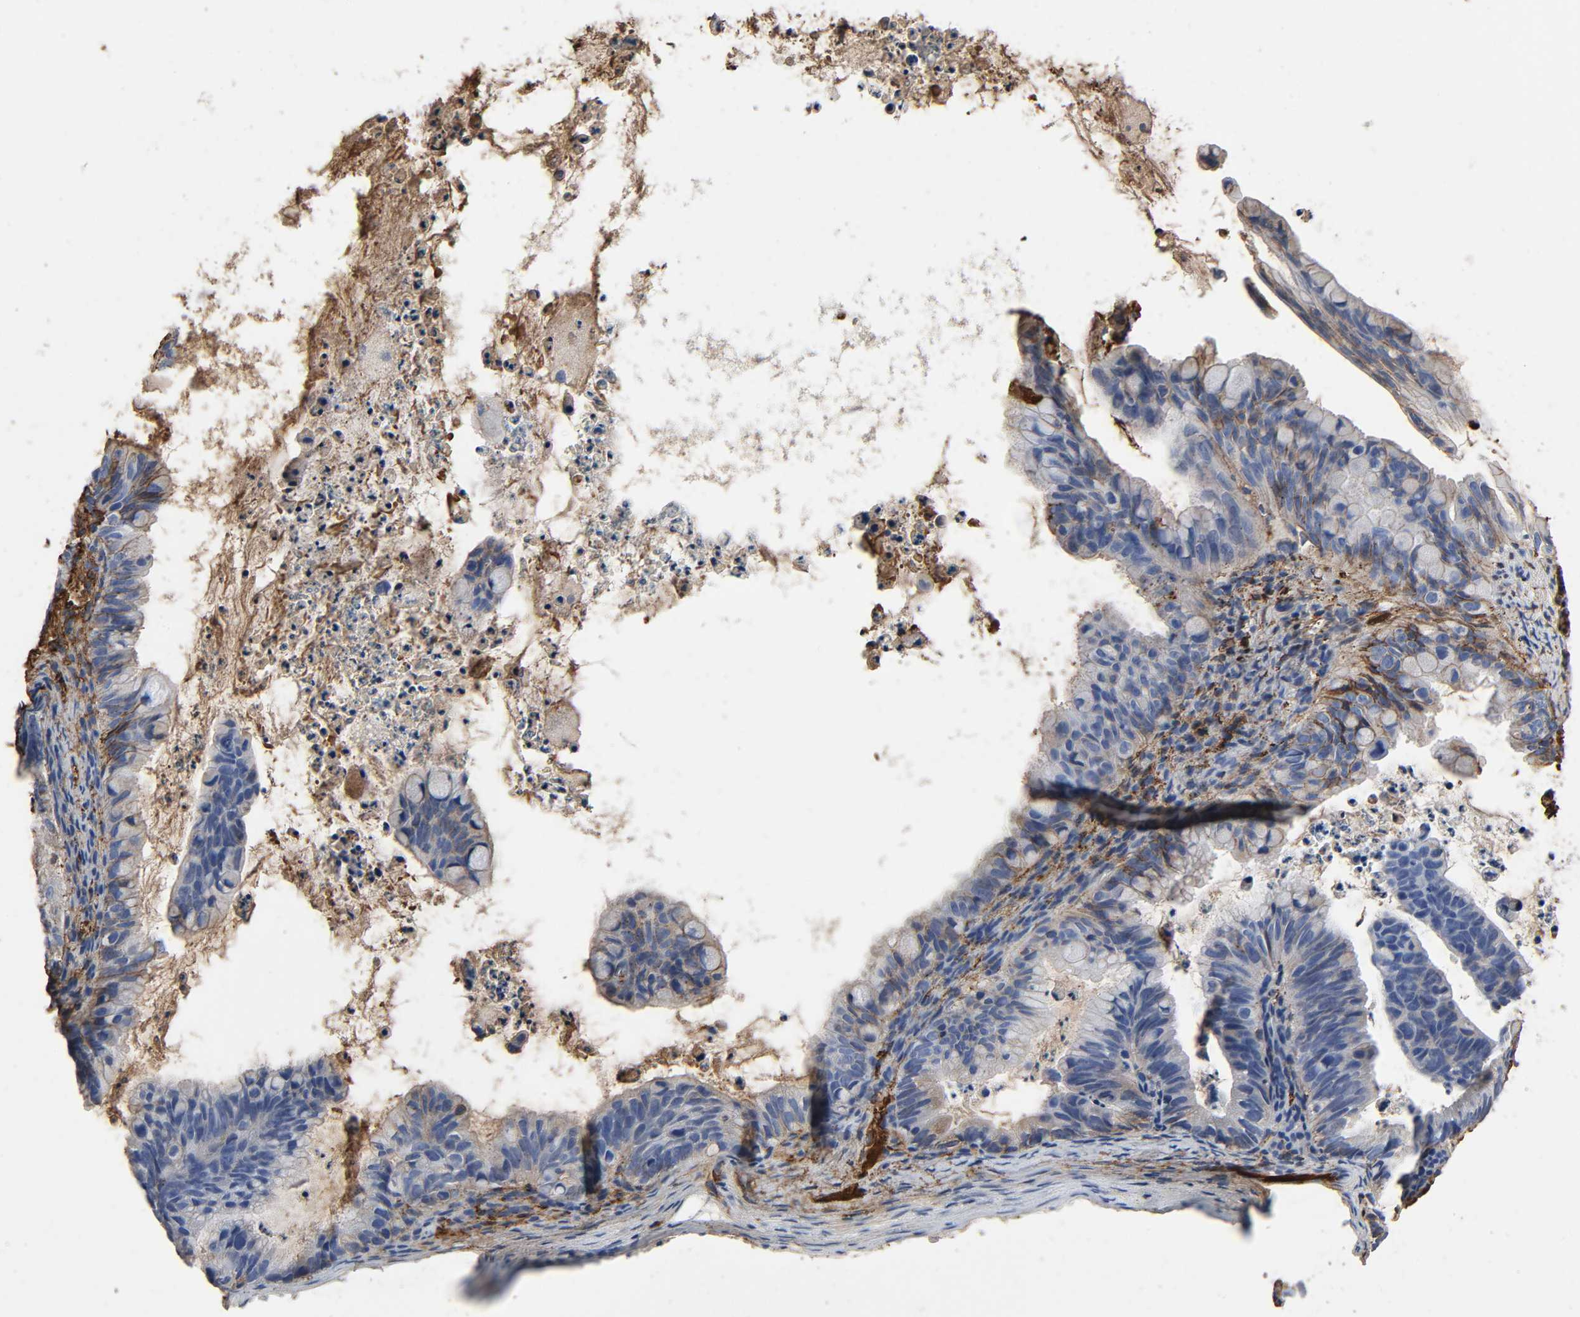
{"staining": {"intensity": "moderate", "quantity": "<25%", "location": "cytoplasmic/membranous"}, "tissue": "ovarian cancer", "cell_type": "Tumor cells", "image_type": "cancer", "snomed": [{"axis": "morphology", "description": "Cystadenocarcinoma, mucinous, NOS"}, {"axis": "topography", "description": "Ovary"}], "caption": "Mucinous cystadenocarcinoma (ovarian) stained with immunohistochemistry displays moderate cytoplasmic/membranous staining in about <25% of tumor cells.", "gene": "C3", "patient": {"sex": "female", "age": 36}}